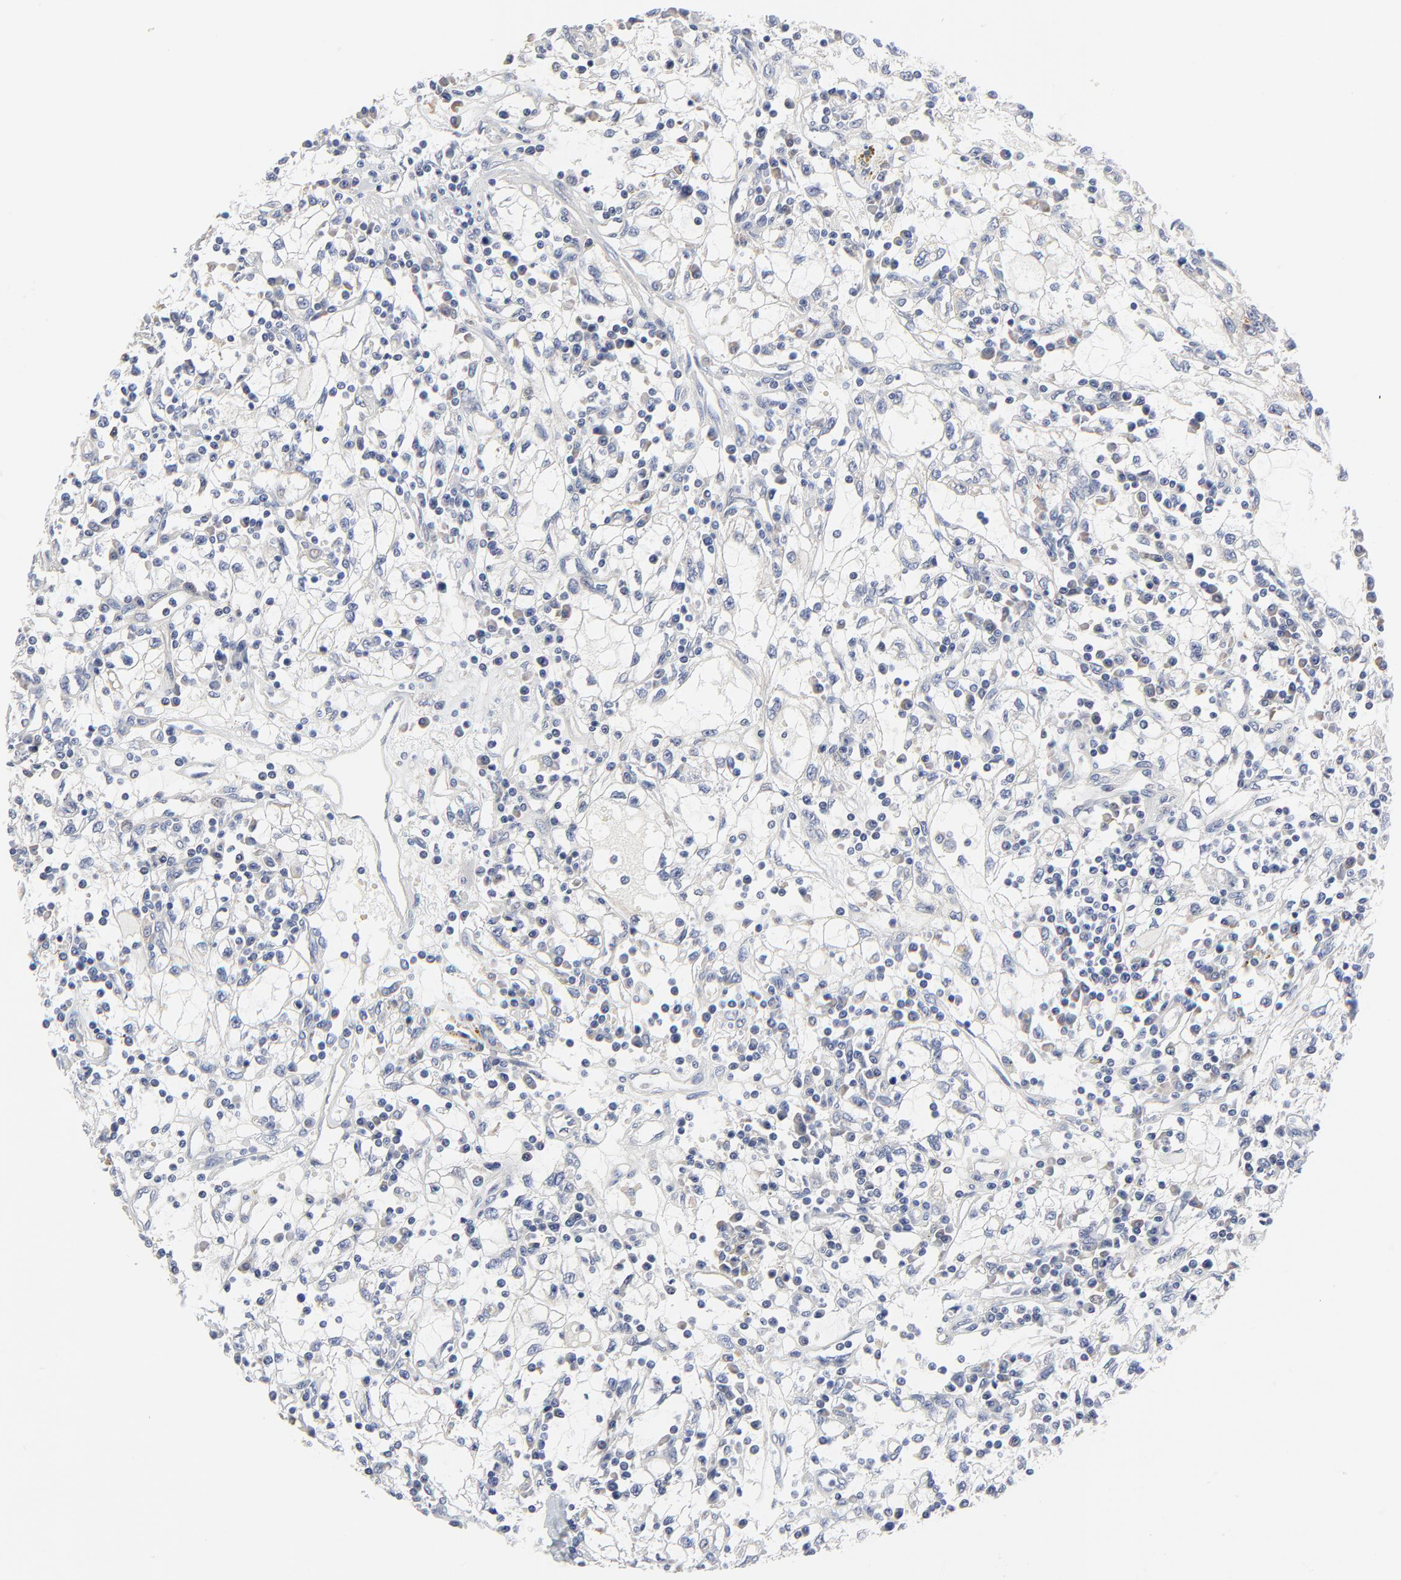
{"staining": {"intensity": "negative", "quantity": "none", "location": "none"}, "tissue": "renal cancer", "cell_type": "Tumor cells", "image_type": "cancer", "snomed": [{"axis": "morphology", "description": "Adenocarcinoma, NOS"}, {"axis": "topography", "description": "Kidney"}], "caption": "Immunohistochemistry of adenocarcinoma (renal) reveals no positivity in tumor cells. Brightfield microscopy of immunohistochemistry stained with DAB (brown) and hematoxylin (blue), captured at high magnification.", "gene": "DHRSX", "patient": {"sex": "male", "age": 82}}